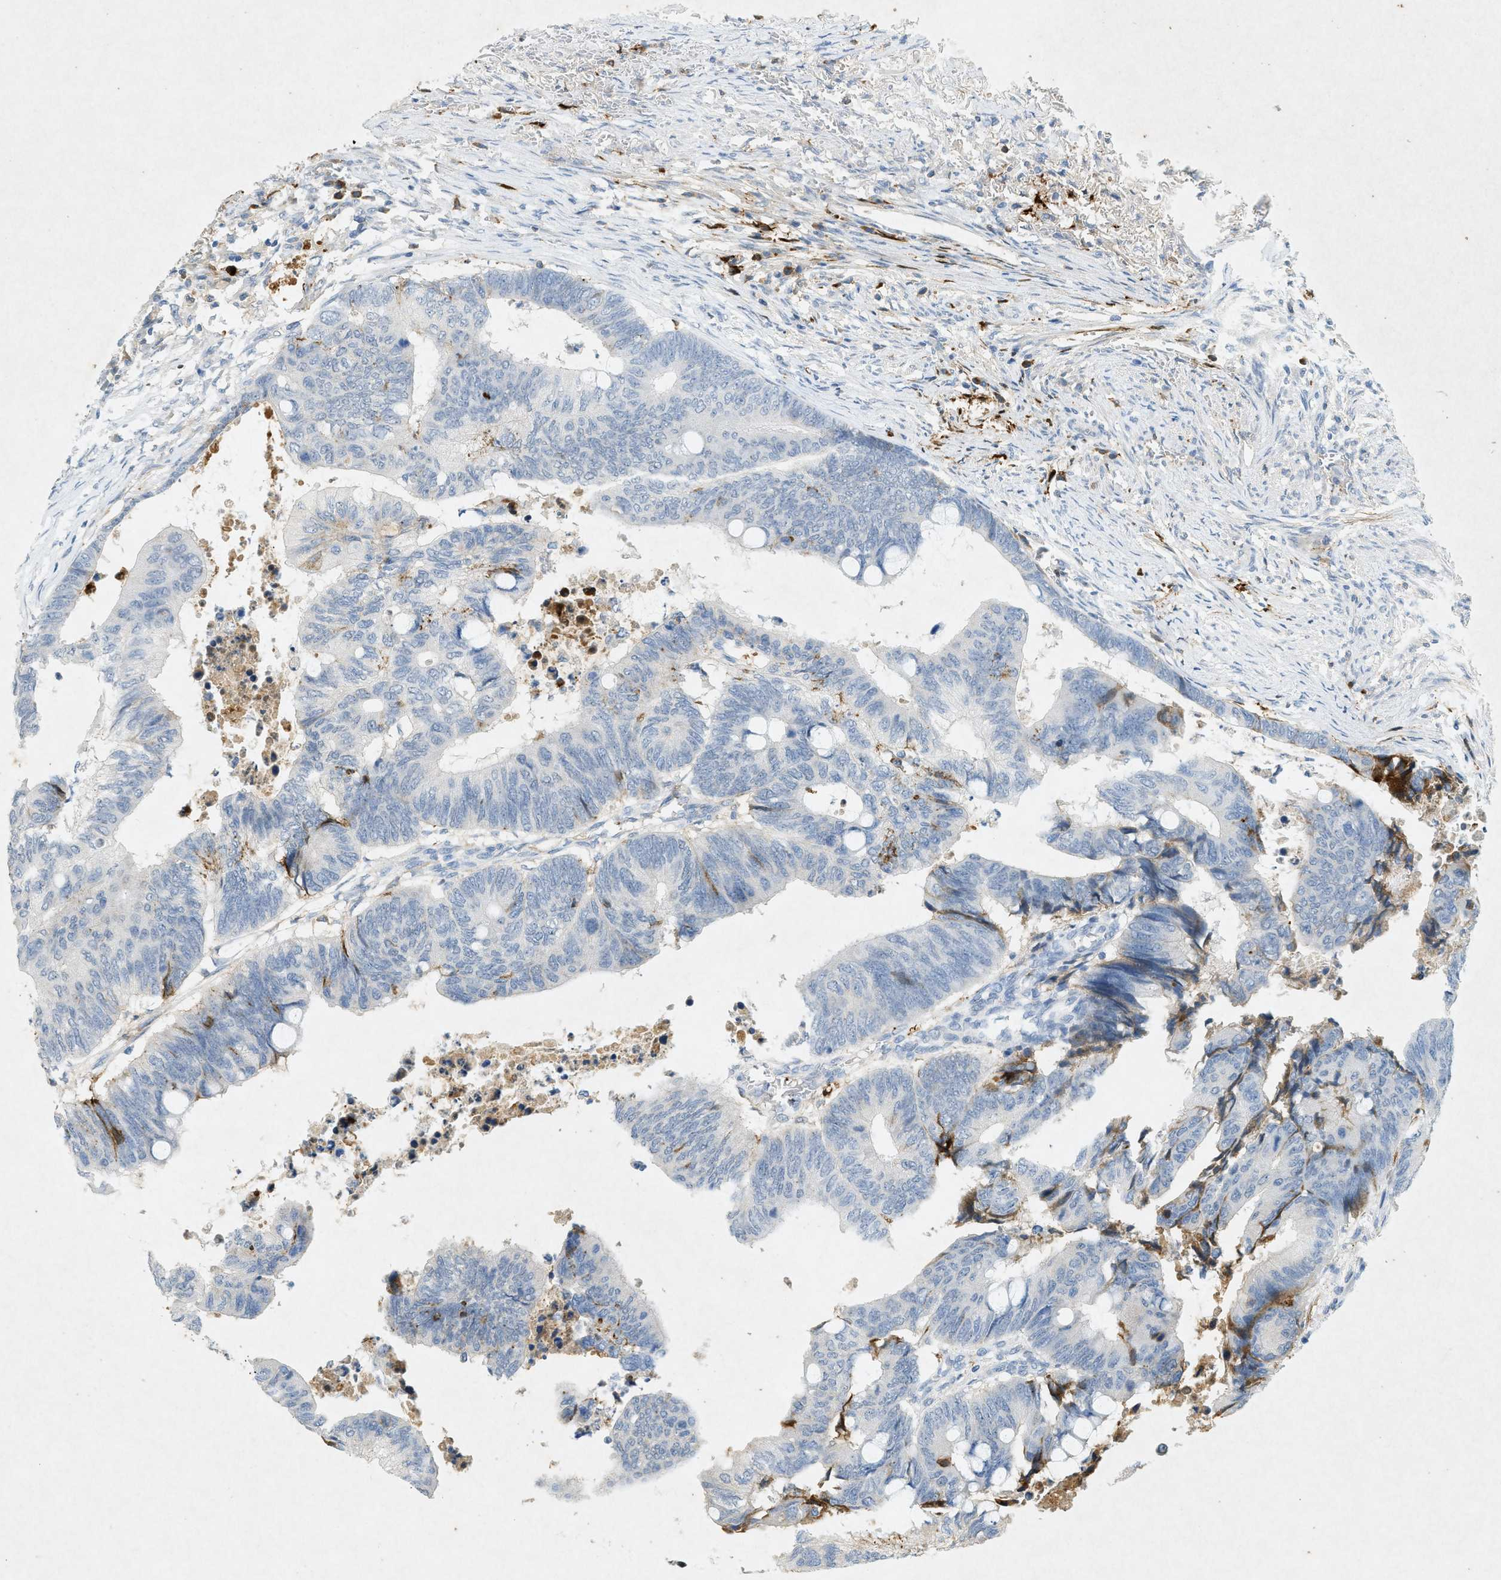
{"staining": {"intensity": "negative", "quantity": "none", "location": "none"}, "tissue": "colorectal cancer", "cell_type": "Tumor cells", "image_type": "cancer", "snomed": [{"axis": "morphology", "description": "Normal tissue, NOS"}, {"axis": "morphology", "description": "Adenocarcinoma, NOS"}, {"axis": "topography", "description": "Rectum"}, {"axis": "topography", "description": "Peripheral nerve tissue"}], "caption": "Immunohistochemistry (IHC) histopathology image of adenocarcinoma (colorectal) stained for a protein (brown), which shows no positivity in tumor cells.", "gene": "F2", "patient": {"sex": "male", "age": 92}}